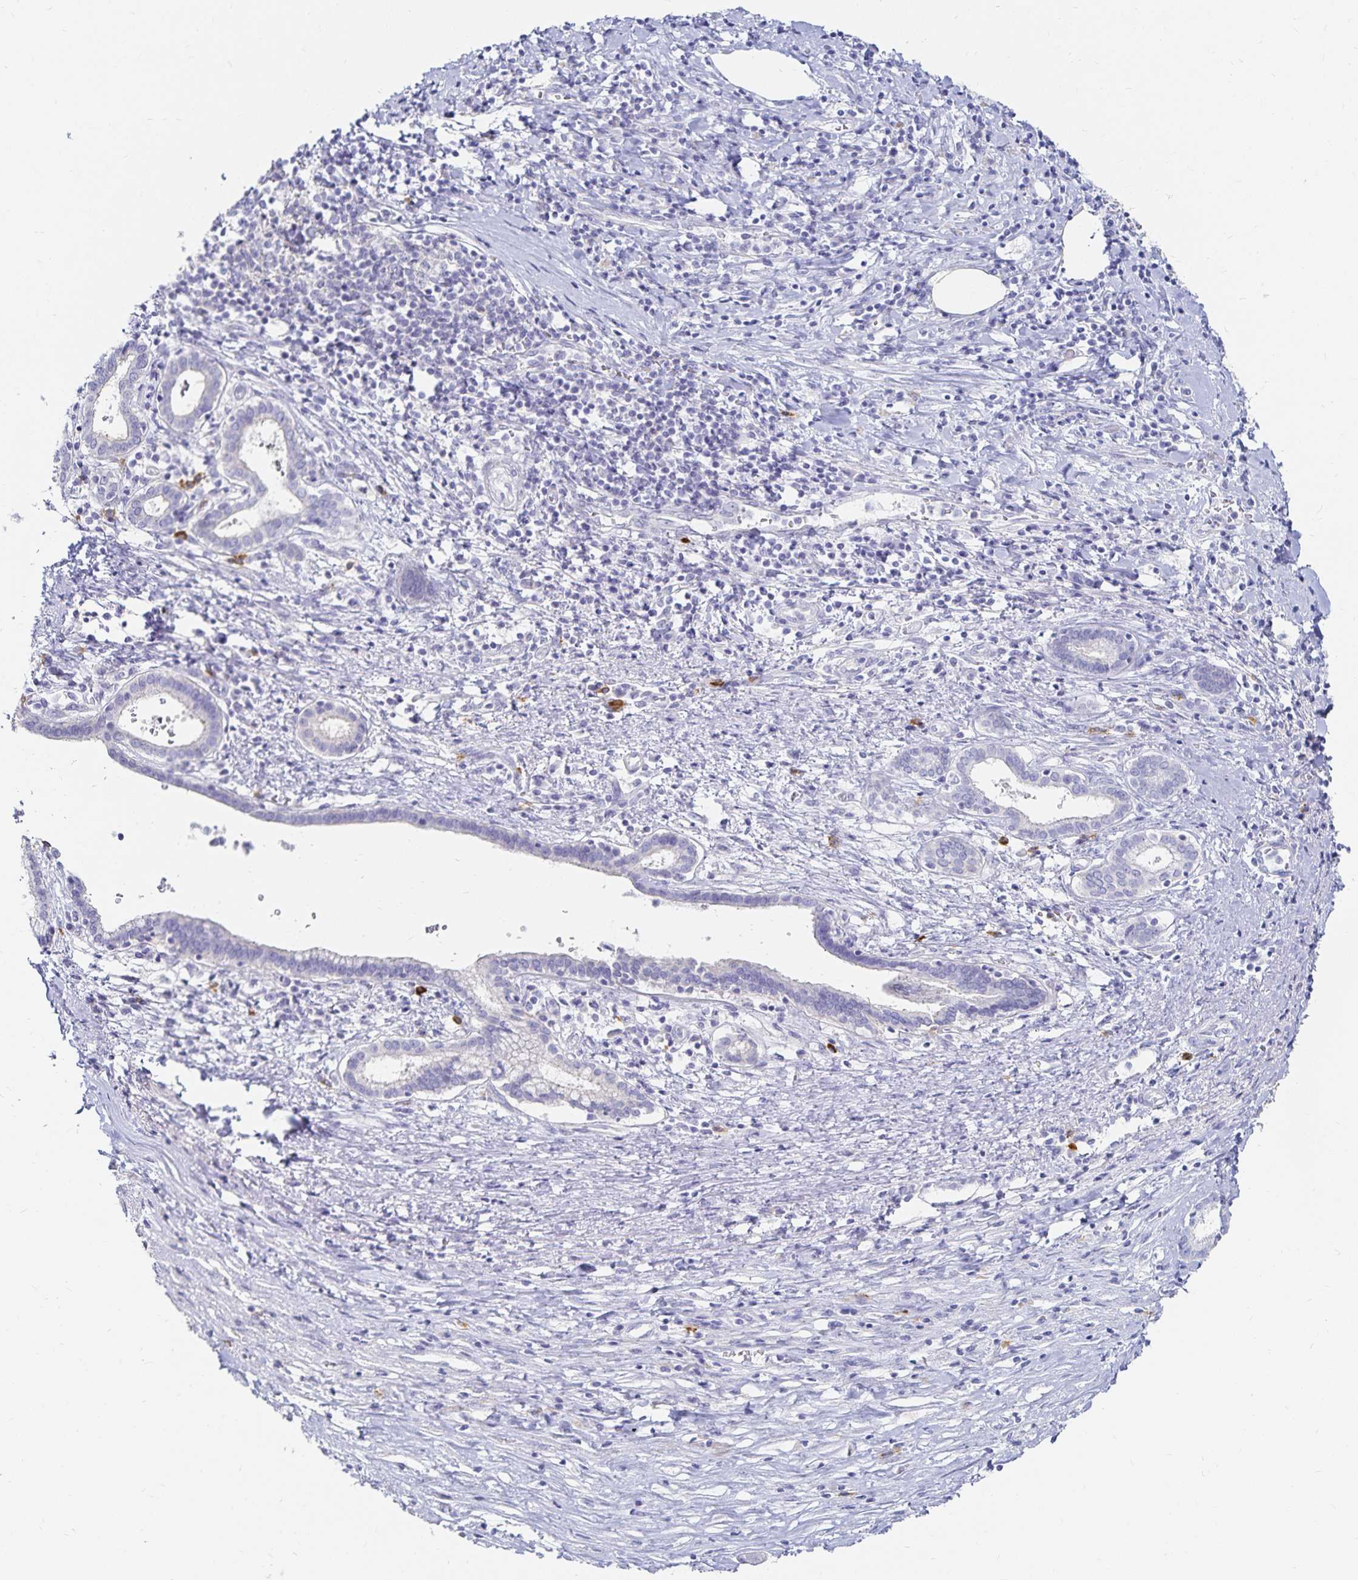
{"staining": {"intensity": "negative", "quantity": "none", "location": "none"}, "tissue": "pancreatic cancer", "cell_type": "Tumor cells", "image_type": "cancer", "snomed": [{"axis": "morphology", "description": "Adenocarcinoma, NOS"}, {"axis": "topography", "description": "Pancreas"}], "caption": "The micrograph exhibits no significant positivity in tumor cells of pancreatic cancer (adenocarcinoma).", "gene": "TNIP1", "patient": {"sex": "male", "age": 63}}